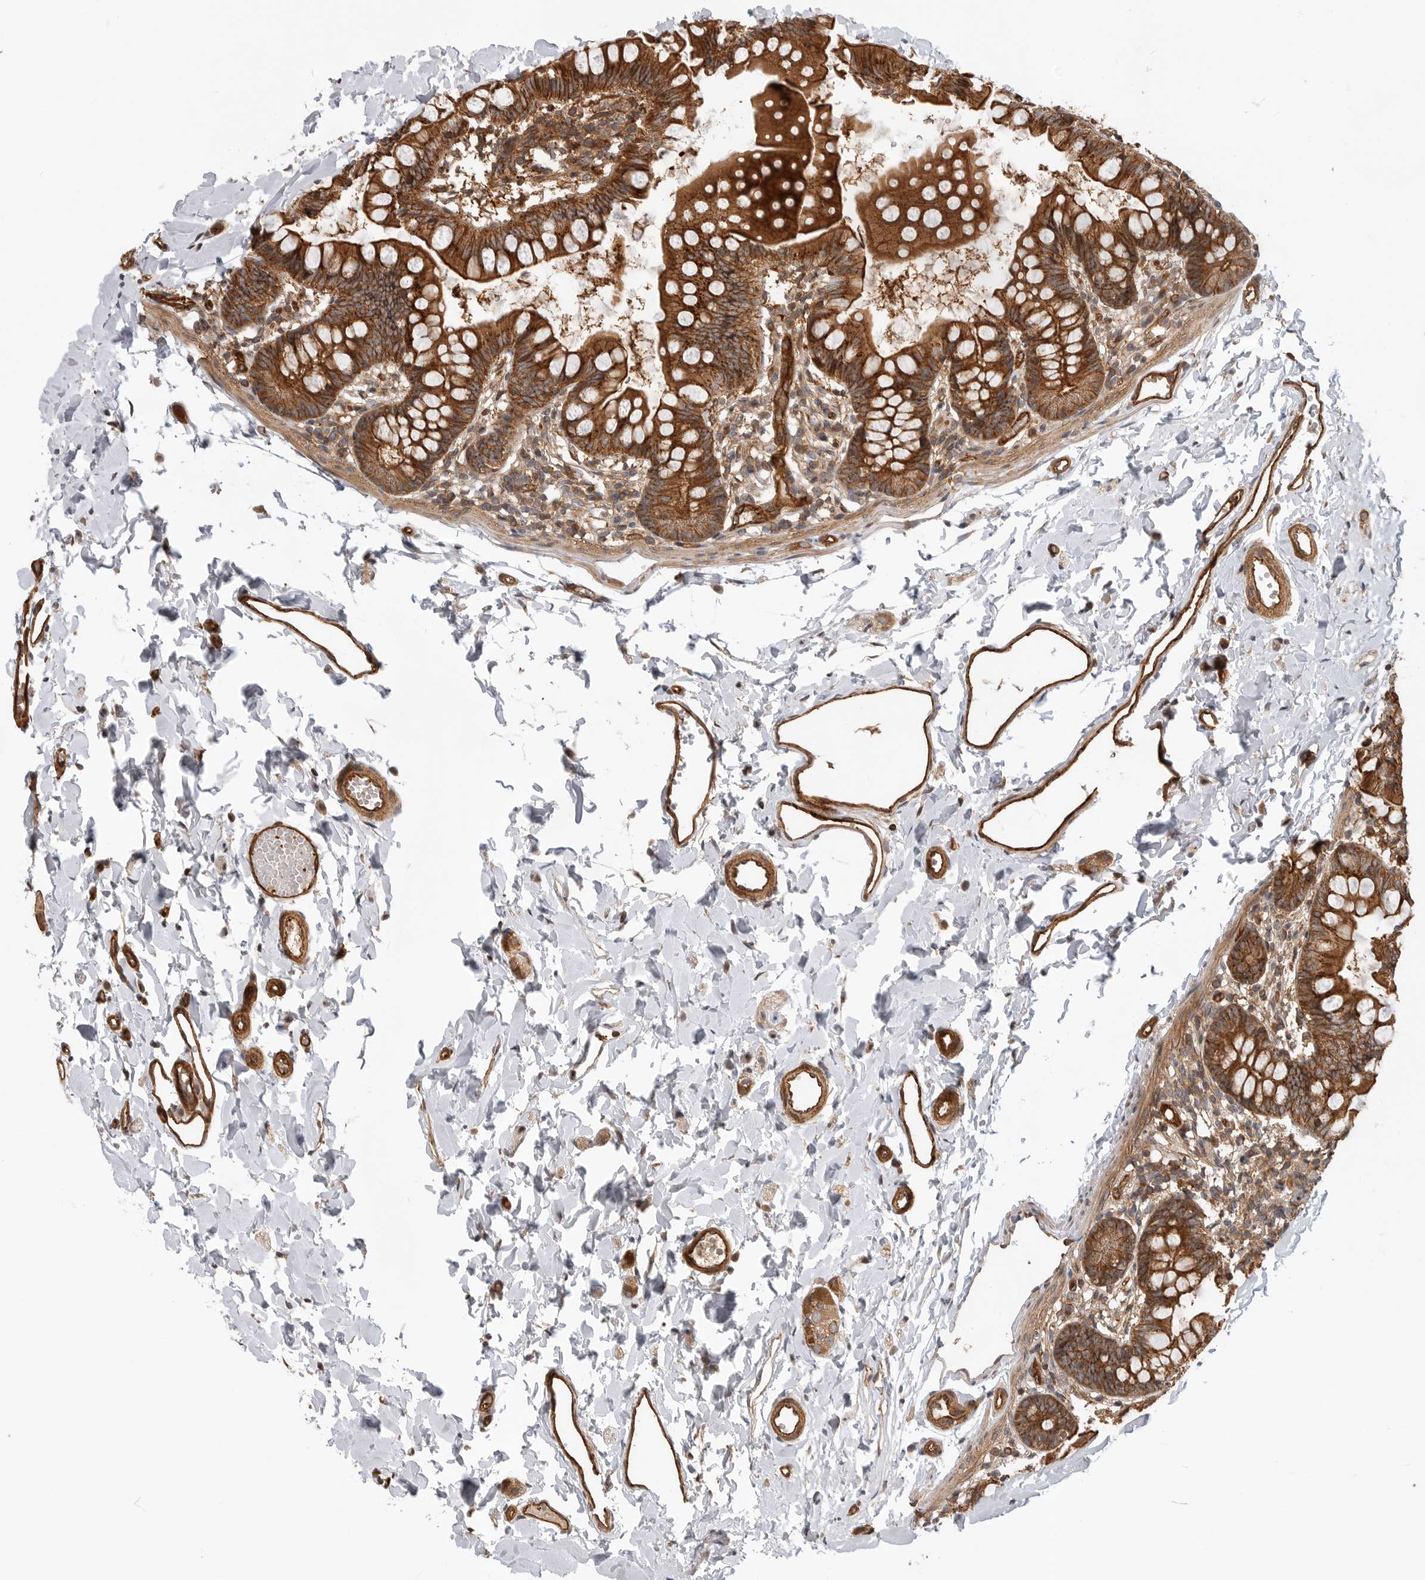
{"staining": {"intensity": "strong", "quantity": ">75%", "location": "cytoplasmic/membranous"}, "tissue": "small intestine", "cell_type": "Glandular cells", "image_type": "normal", "snomed": [{"axis": "morphology", "description": "Normal tissue, NOS"}, {"axis": "topography", "description": "Small intestine"}], "caption": "Protein positivity by immunohistochemistry exhibits strong cytoplasmic/membranous expression in about >75% of glandular cells in unremarkable small intestine. The protein of interest is stained brown, and the nuclei are stained in blue (DAB (3,3'-diaminobenzidine) IHC with brightfield microscopy, high magnification).", "gene": "GPATCH2", "patient": {"sex": "male", "age": 7}}